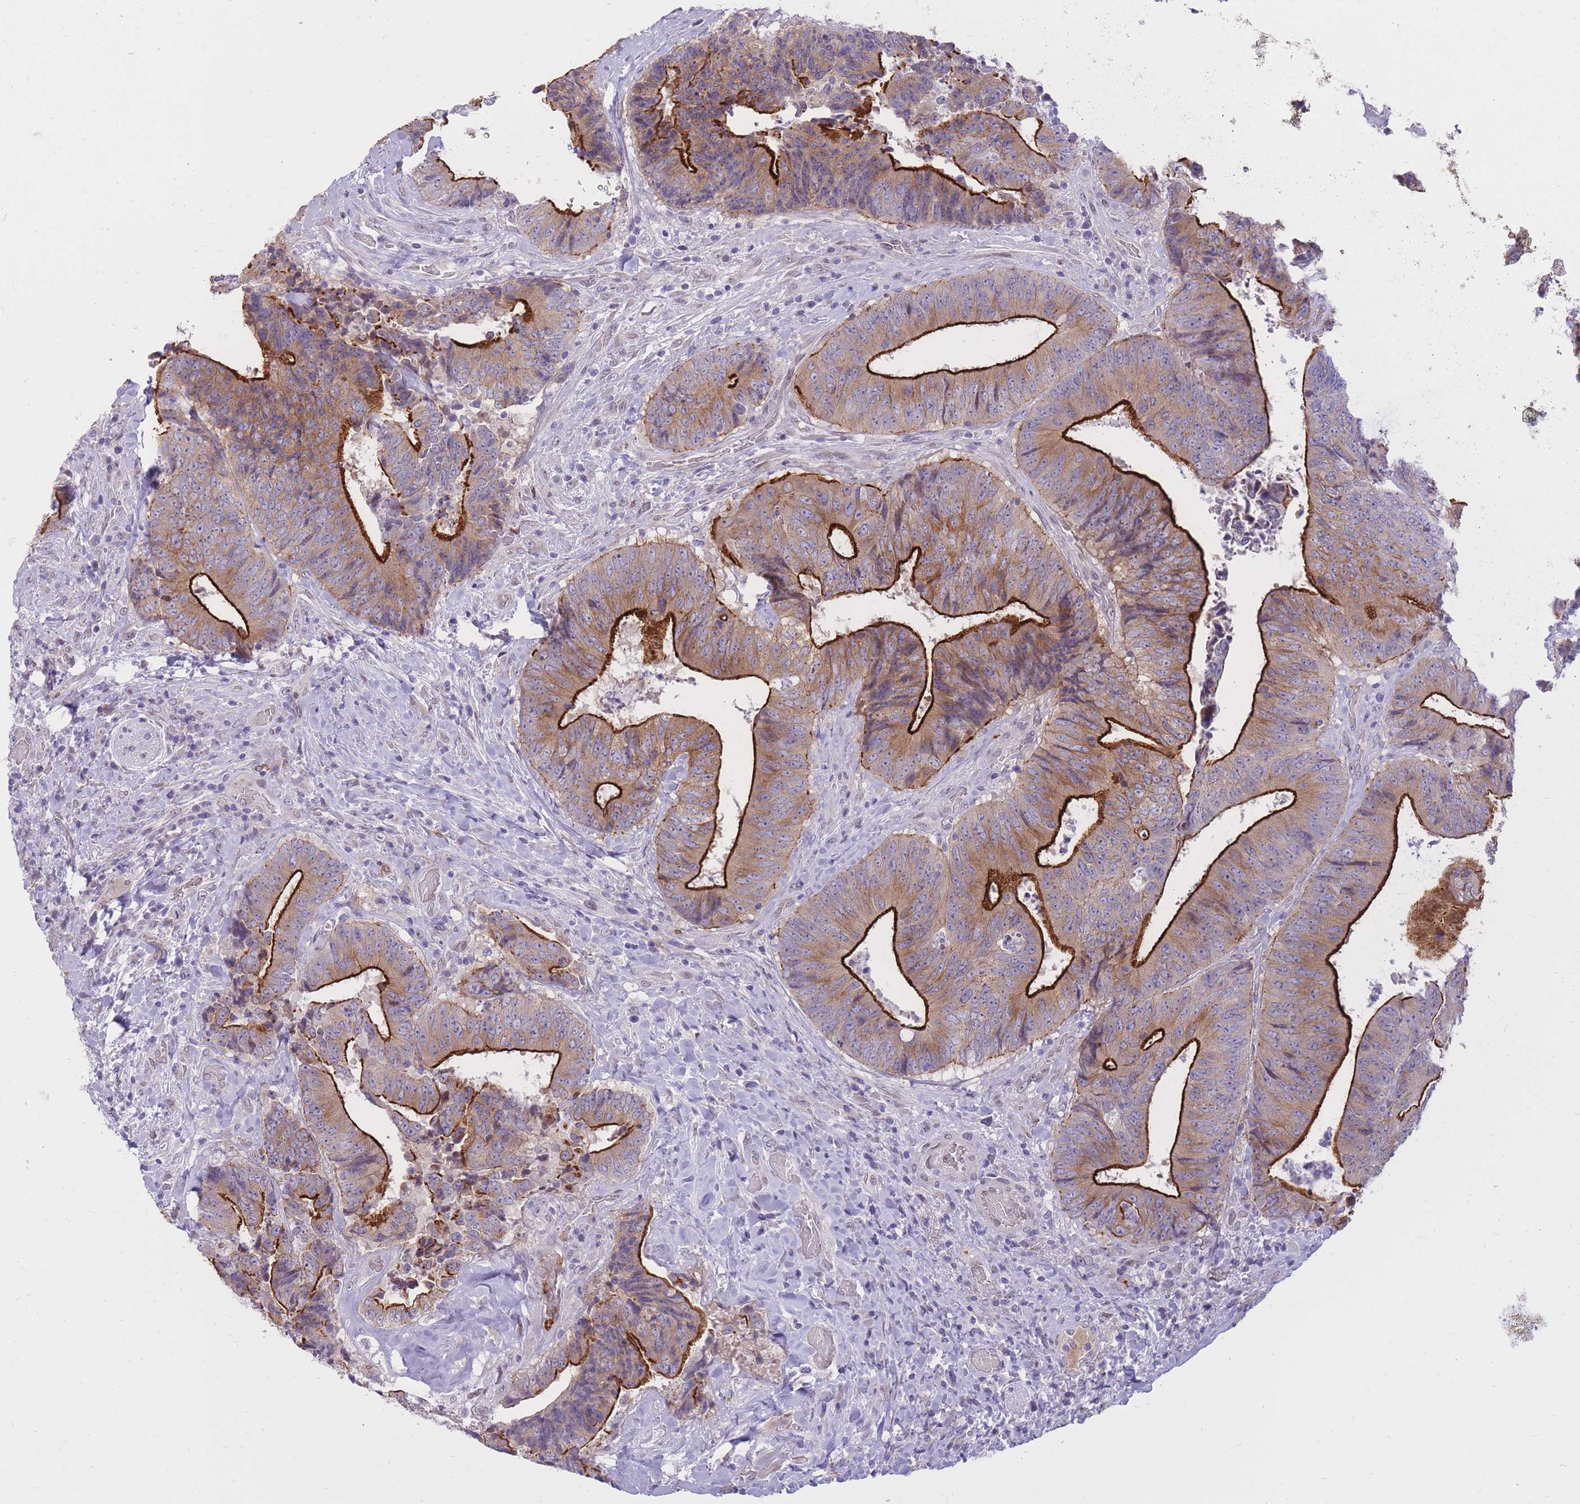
{"staining": {"intensity": "strong", "quantity": "25%-75%", "location": "cytoplasmic/membranous"}, "tissue": "colorectal cancer", "cell_type": "Tumor cells", "image_type": "cancer", "snomed": [{"axis": "morphology", "description": "Adenocarcinoma, NOS"}, {"axis": "topography", "description": "Rectum"}], "caption": "IHC (DAB (3,3'-diaminobenzidine)) staining of human adenocarcinoma (colorectal) exhibits strong cytoplasmic/membranous protein expression in about 25%-75% of tumor cells.", "gene": "HOOK2", "patient": {"sex": "male", "age": 72}}